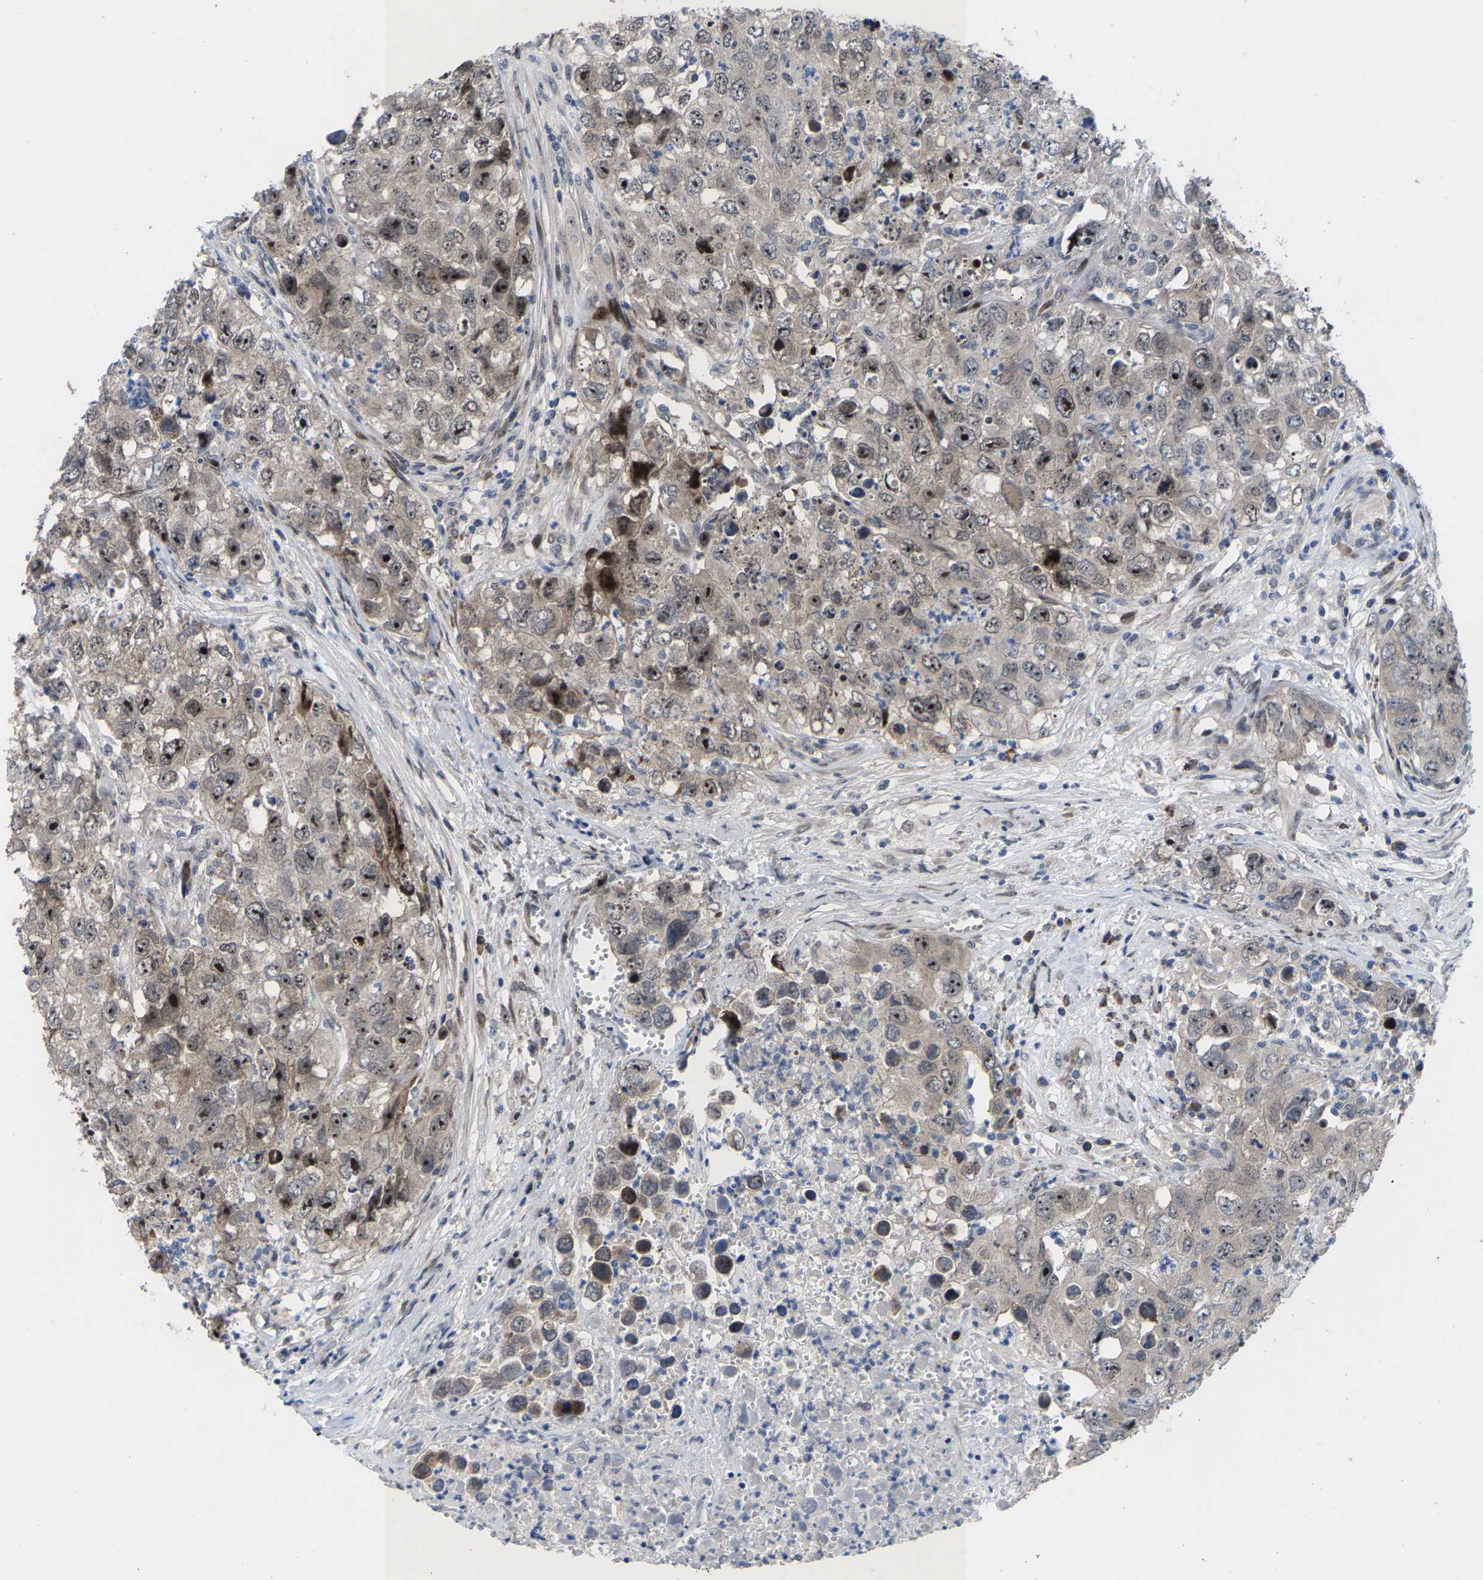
{"staining": {"intensity": "moderate", "quantity": "25%-75%", "location": "nuclear"}, "tissue": "testis cancer", "cell_type": "Tumor cells", "image_type": "cancer", "snomed": [{"axis": "morphology", "description": "Seminoma, NOS"}, {"axis": "morphology", "description": "Carcinoma, Embryonal, NOS"}, {"axis": "topography", "description": "Testis"}], "caption": "Immunohistochemical staining of human embryonal carcinoma (testis) shows medium levels of moderate nuclear protein positivity in about 25%-75% of tumor cells.", "gene": "HAUS6", "patient": {"sex": "male", "age": 43}}